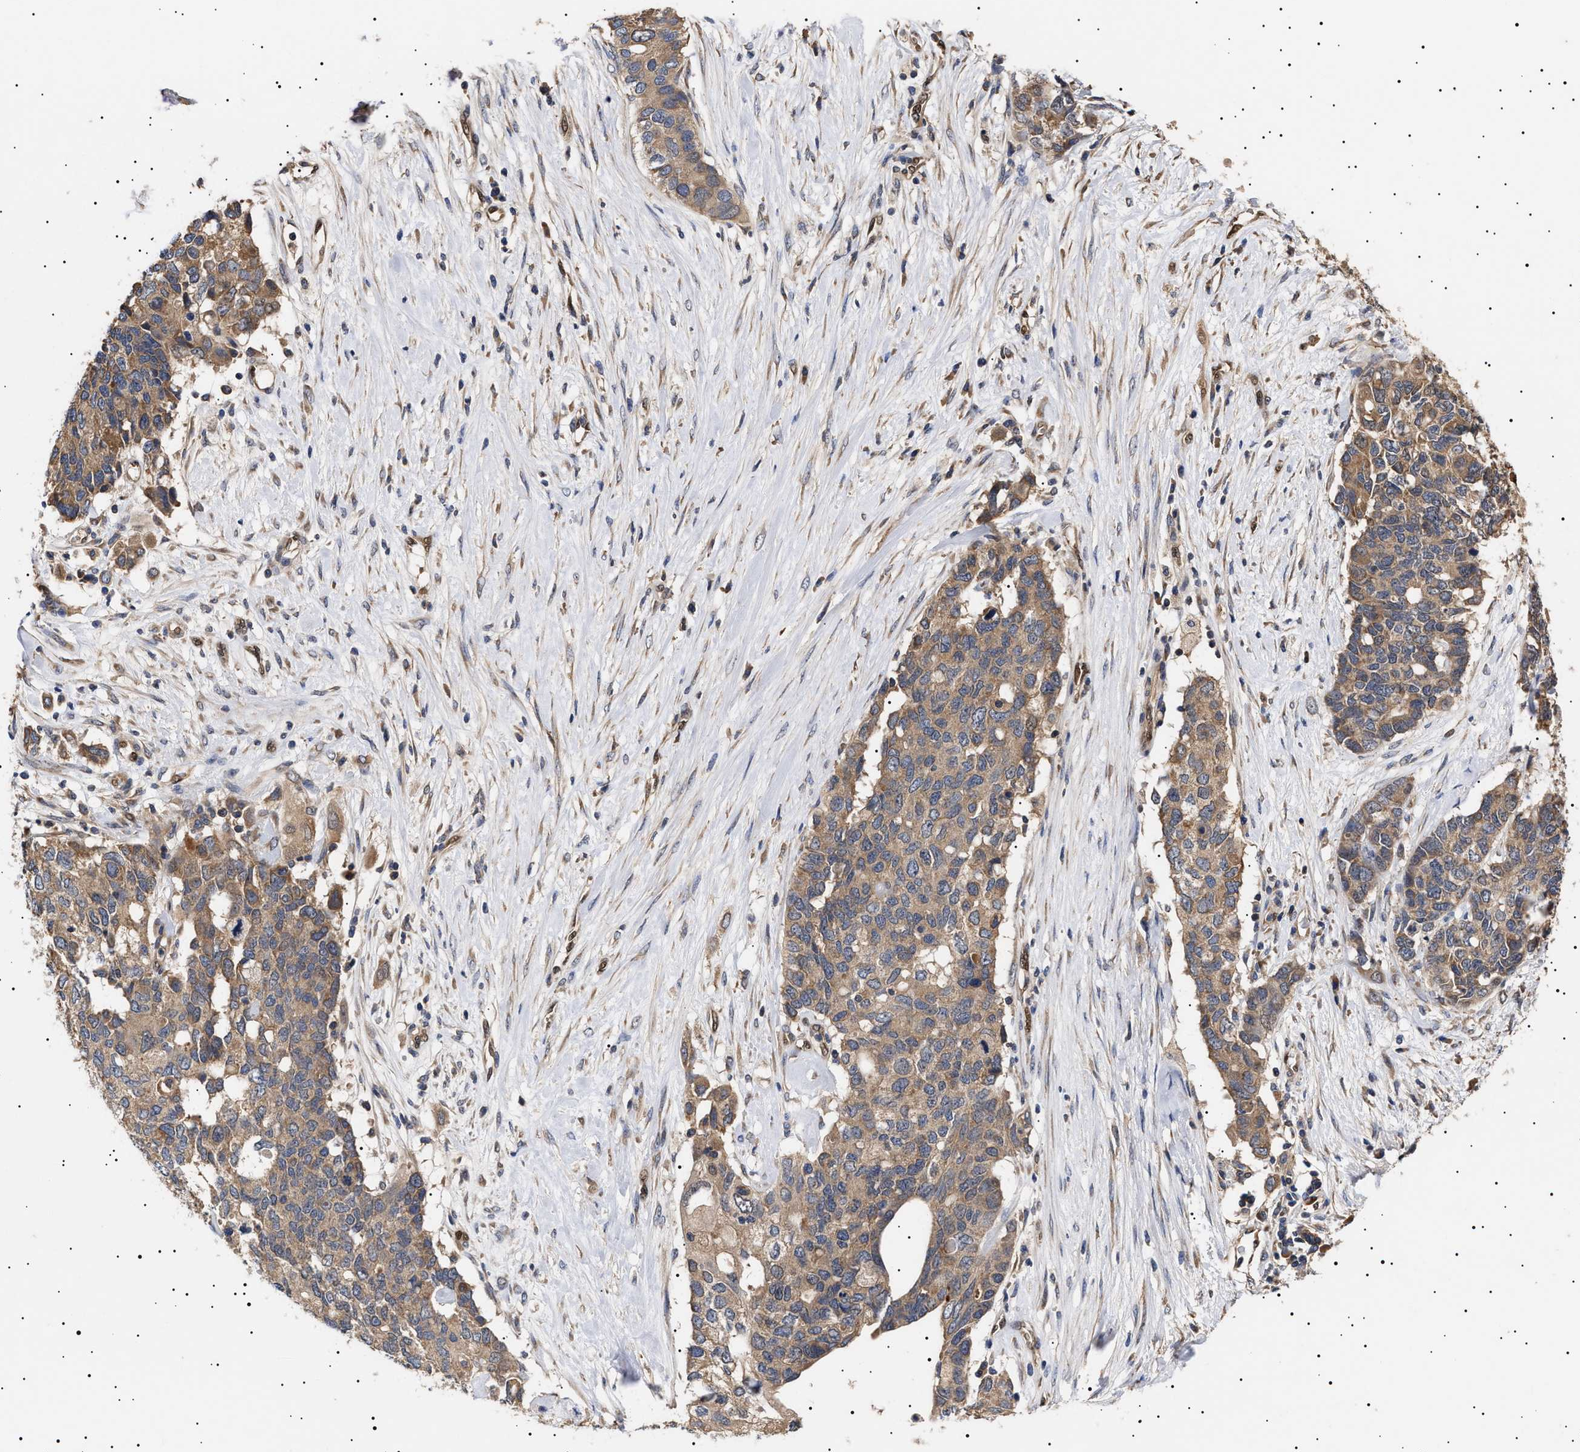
{"staining": {"intensity": "moderate", "quantity": ">75%", "location": "cytoplasmic/membranous"}, "tissue": "pancreatic cancer", "cell_type": "Tumor cells", "image_type": "cancer", "snomed": [{"axis": "morphology", "description": "Adenocarcinoma, NOS"}, {"axis": "topography", "description": "Pancreas"}], "caption": "Protein analysis of pancreatic adenocarcinoma tissue shows moderate cytoplasmic/membranous expression in about >75% of tumor cells.", "gene": "KRBA1", "patient": {"sex": "female", "age": 56}}